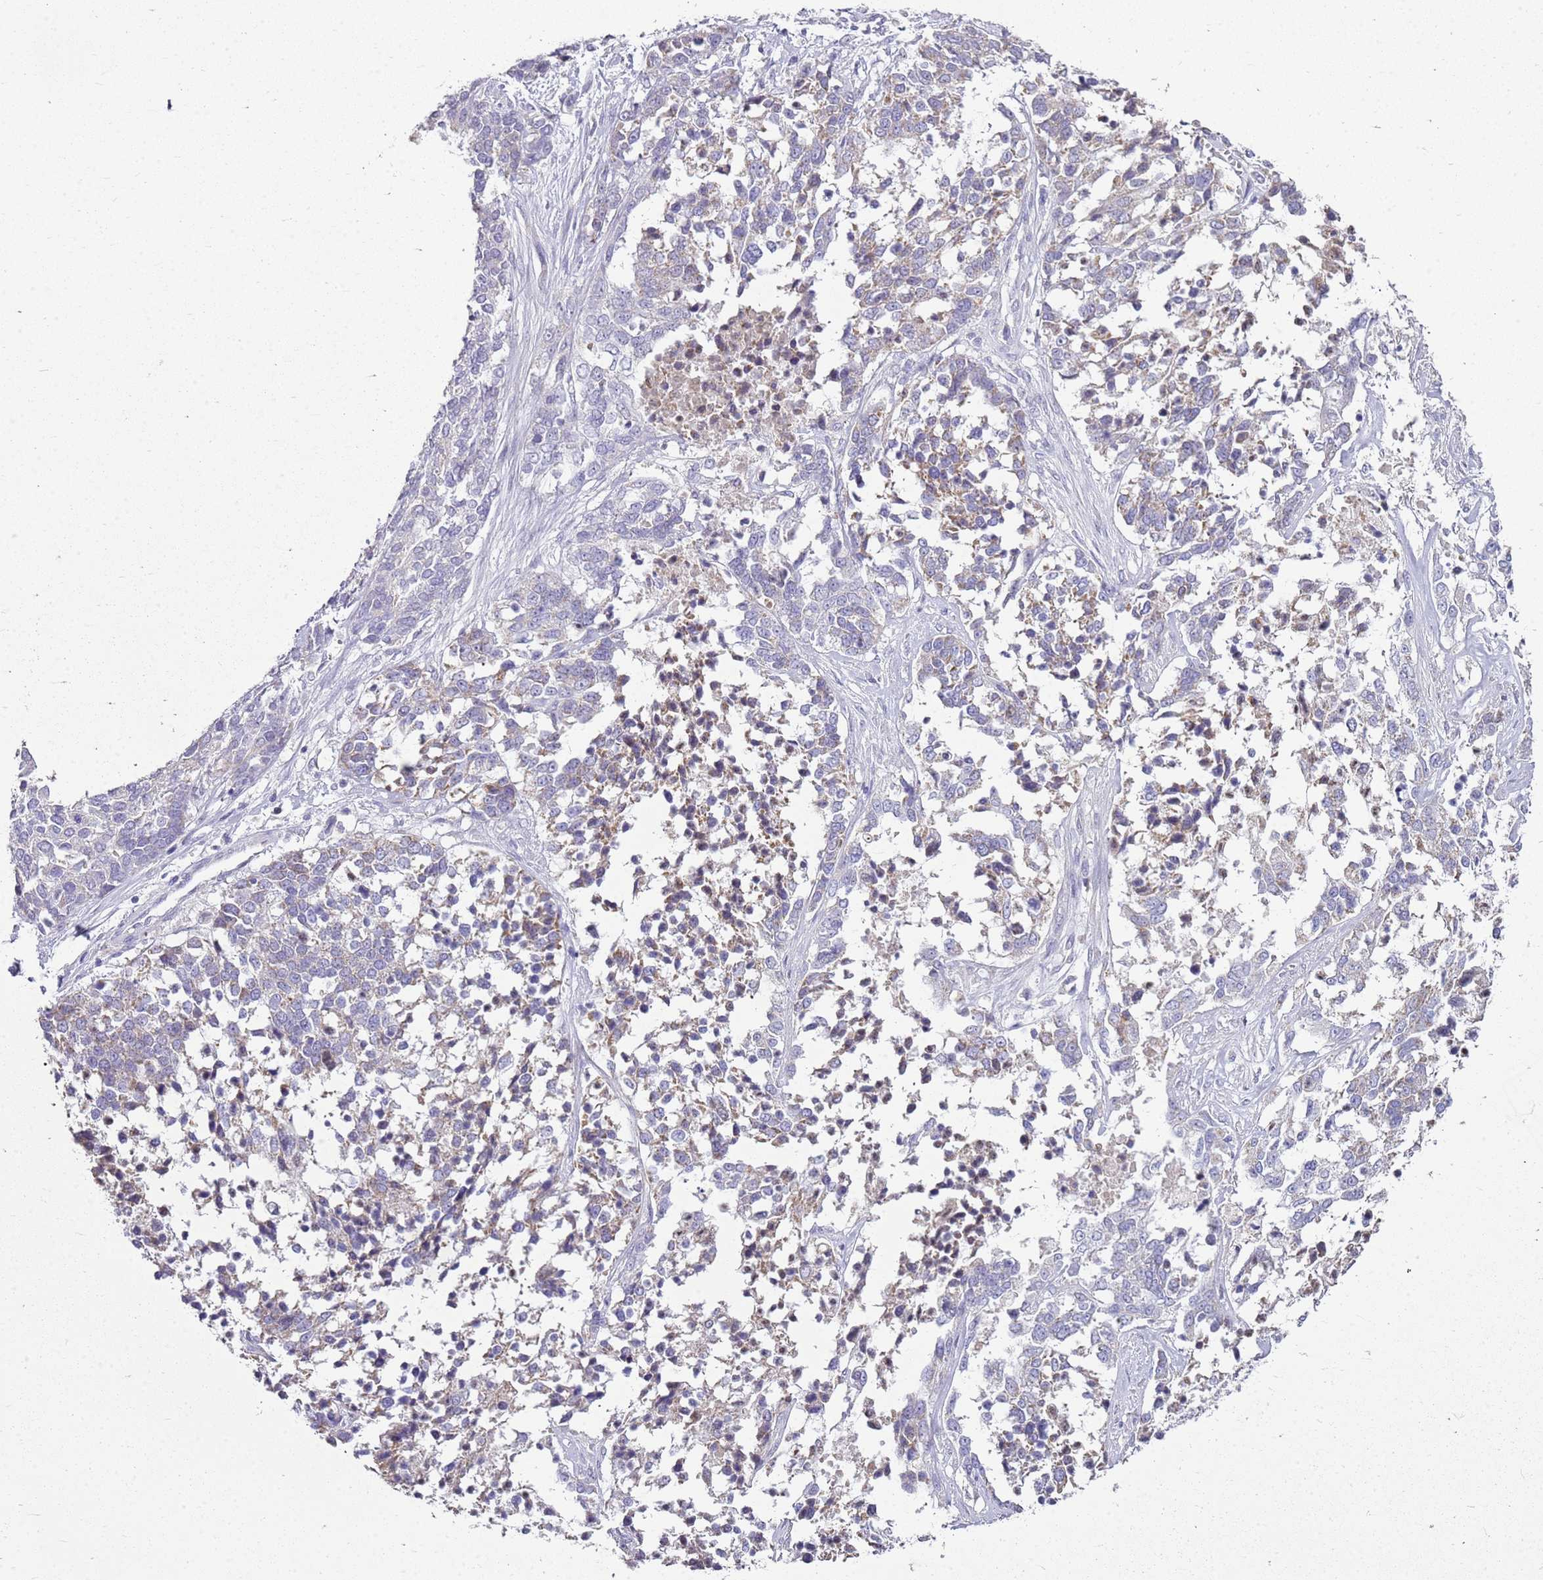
{"staining": {"intensity": "weak", "quantity": "<25%", "location": "cytoplasmic/membranous"}, "tissue": "ovarian cancer", "cell_type": "Tumor cells", "image_type": "cancer", "snomed": [{"axis": "morphology", "description": "Cystadenocarcinoma, serous, NOS"}, {"axis": "topography", "description": "Ovary"}], "caption": "An immunohistochemistry micrograph of ovarian cancer is shown. There is no staining in tumor cells of ovarian cancer.", "gene": "FABP2", "patient": {"sex": "female", "age": 44}}